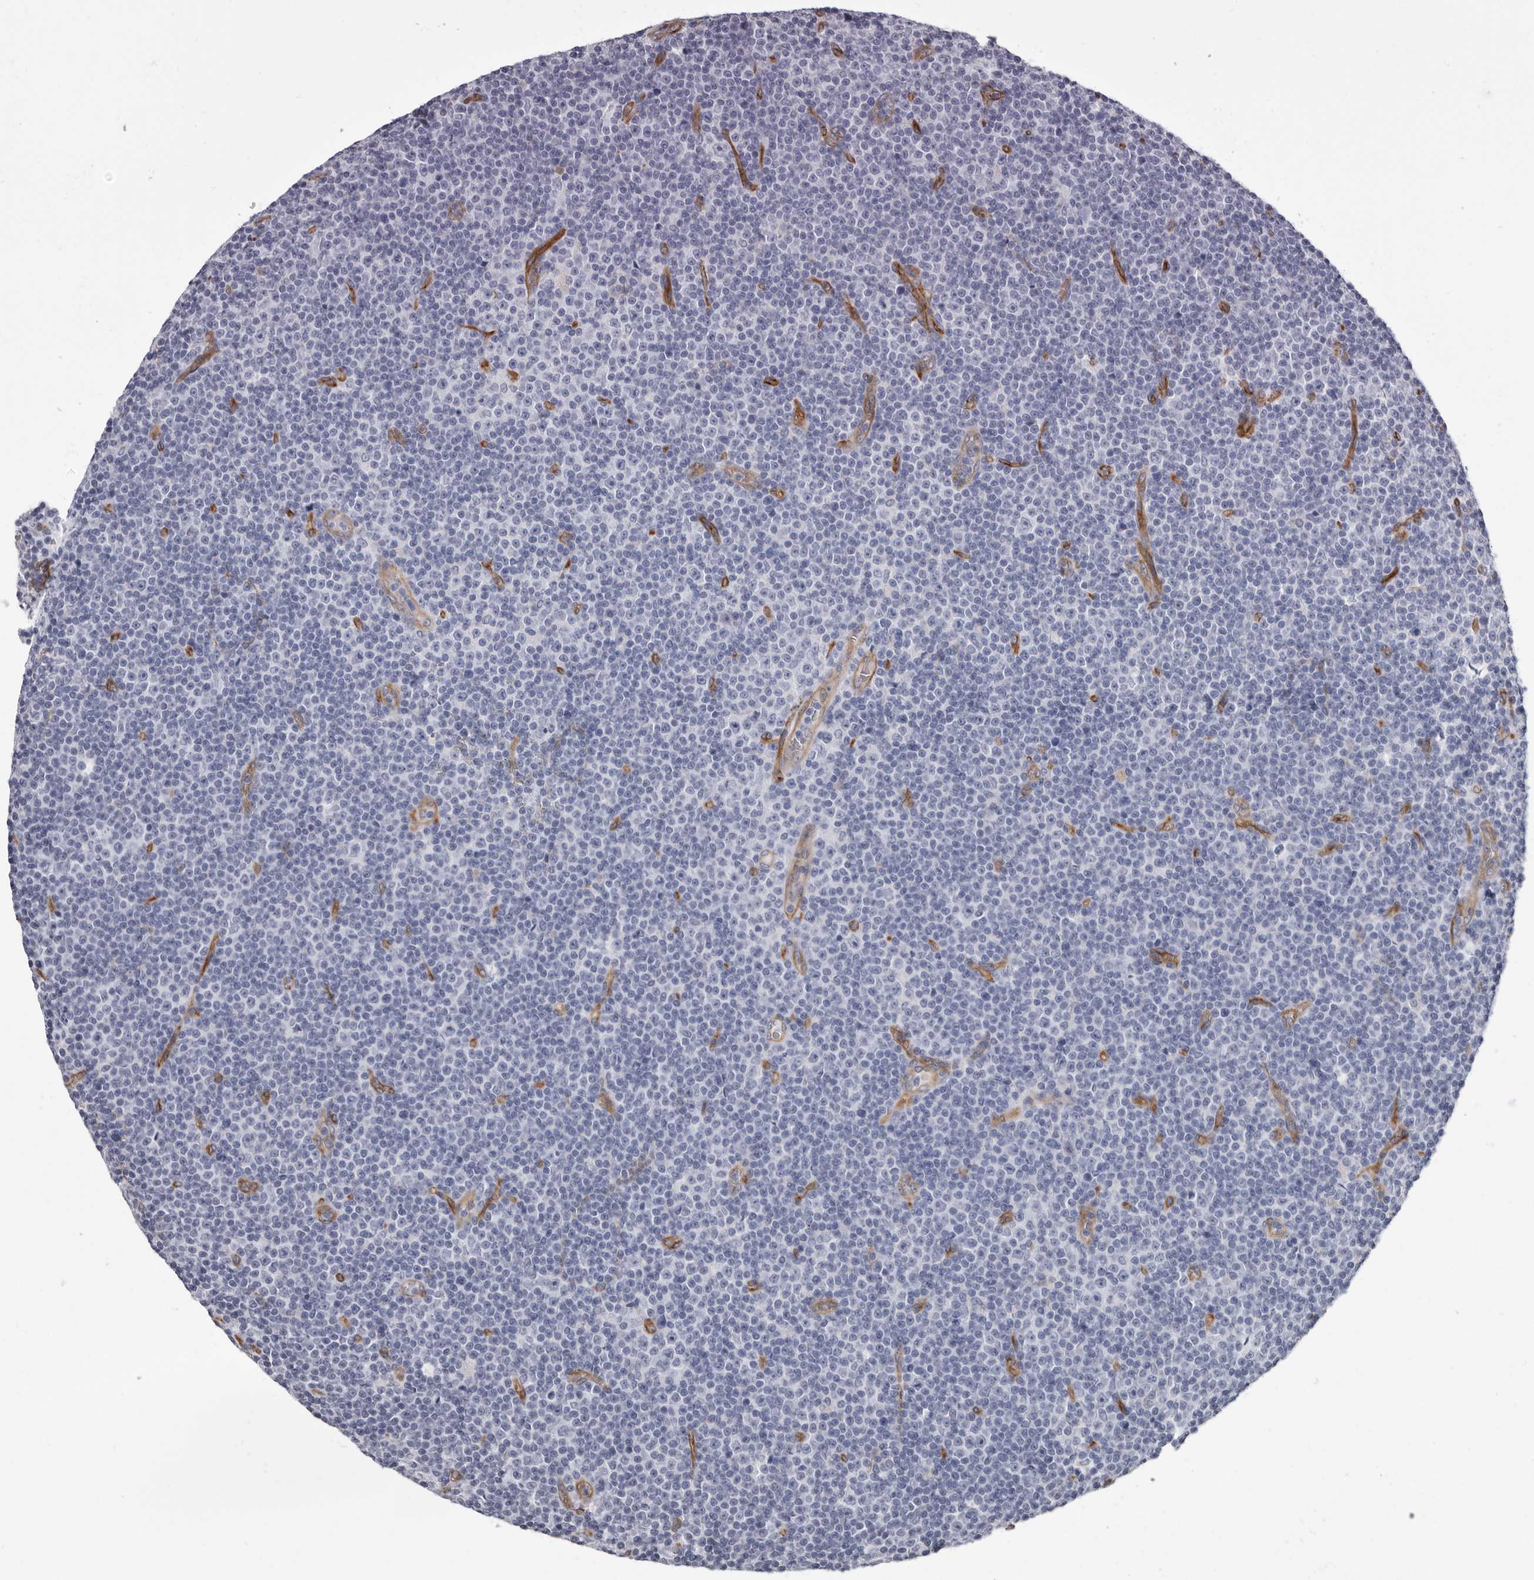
{"staining": {"intensity": "negative", "quantity": "none", "location": "none"}, "tissue": "lymphoma", "cell_type": "Tumor cells", "image_type": "cancer", "snomed": [{"axis": "morphology", "description": "Malignant lymphoma, non-Hodgkin's type, Low grade"}, {"axis": "topography", "description": "Lymph node"}], "caption": "Tumor cells show no significant protein expression in malignant lymphoma, non-Hodgkin's type (low-grade). (IHC, brightfield microscopy, high magnification).", "gene": "ADGRL4", "patient": {"sex": "female", "age": 67}}